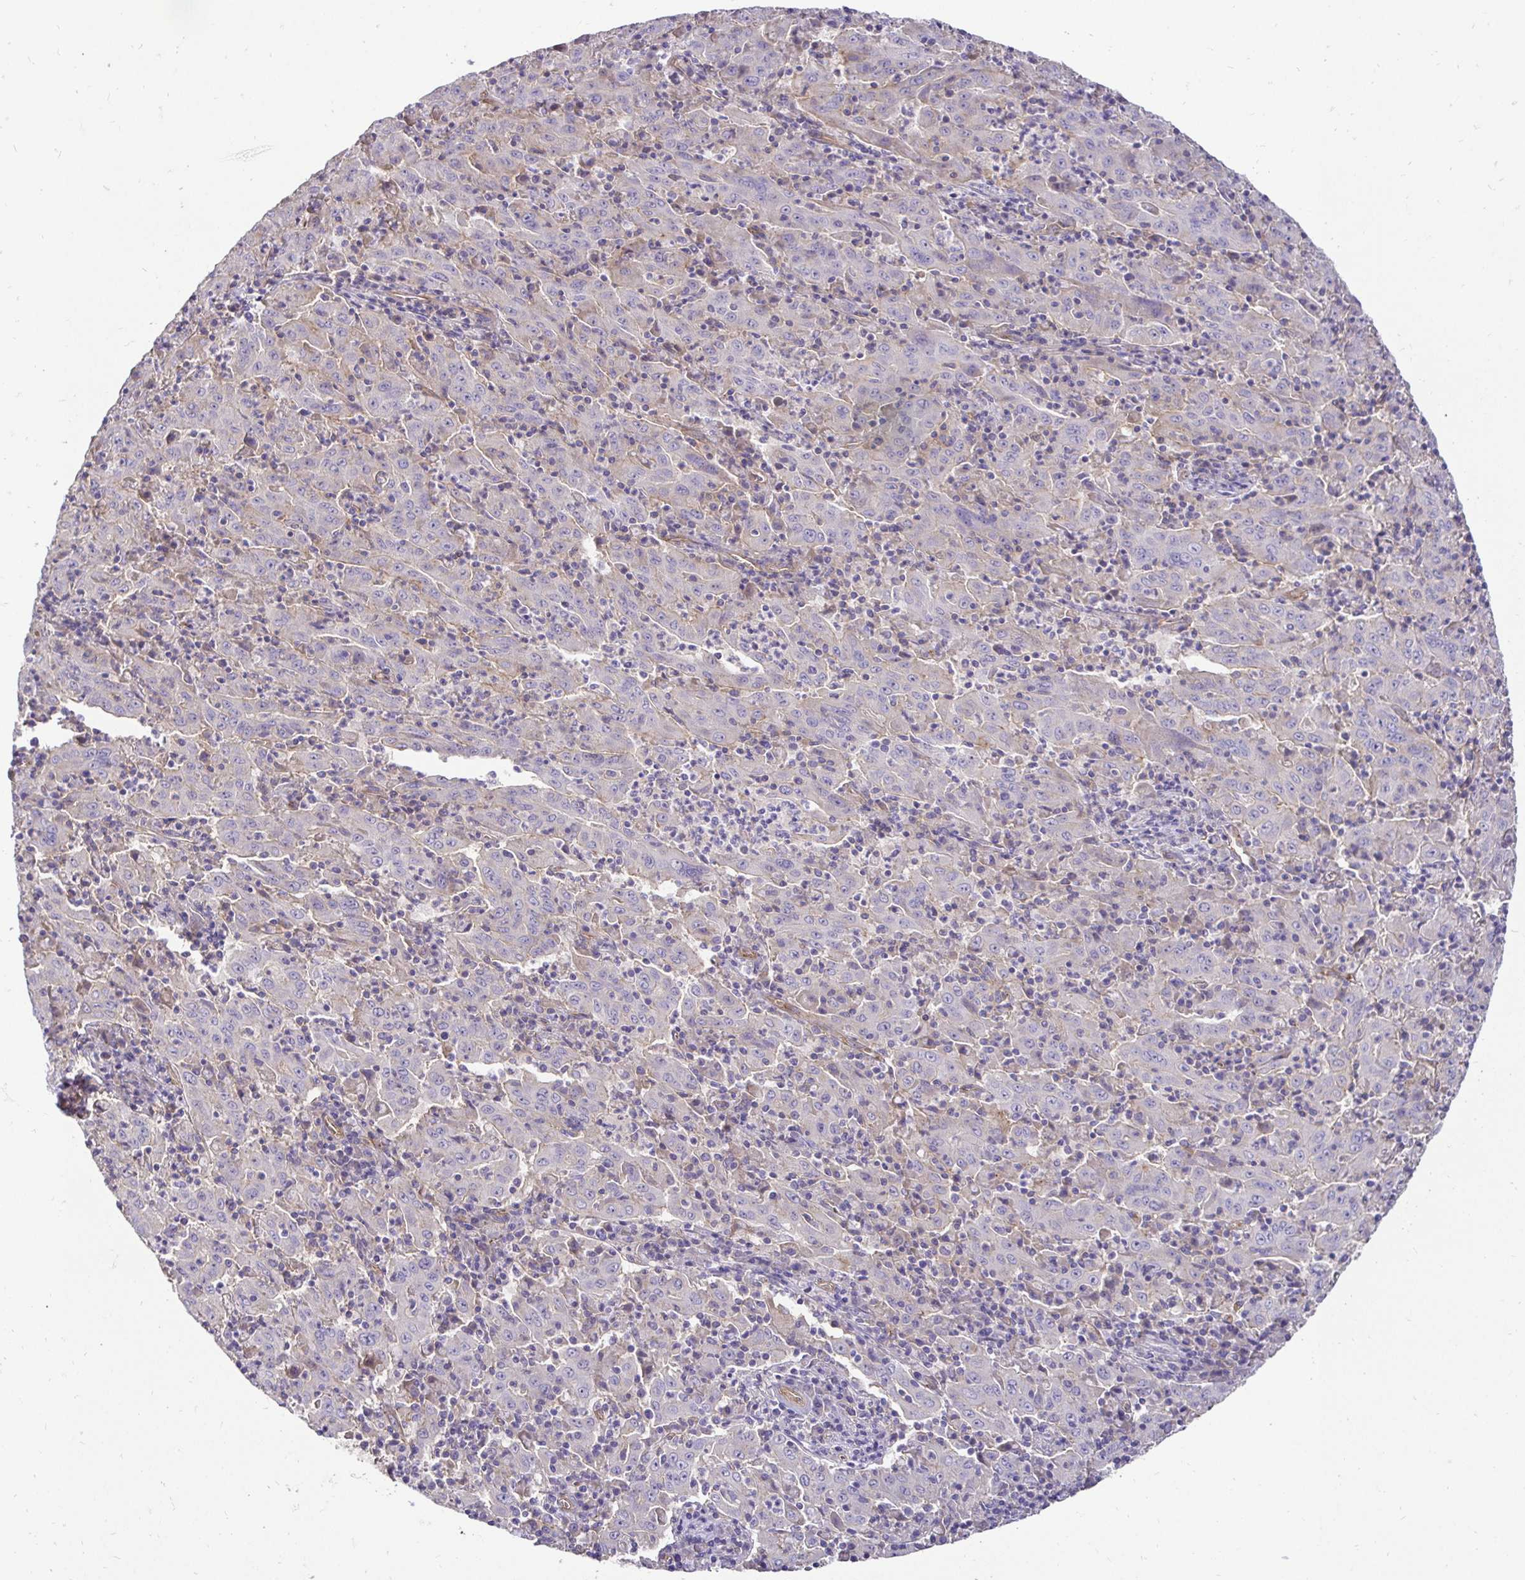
{"staining": {"intensity": "negative", "quantity": "none", "location": "none"}, "tissue": "pancreatic cancer", "cell_type": "Tumor cells", "image_type": "cancer", "snomed": [{"axis": "morphology", "description": "Adenocarcinoma, NOS"}, {"axis": "topography", "description": "Pancreas"}], "caption": "Immunohistochemistry (IHC) micrograph of neoplastic tissue: human pancreatic cancer (adenocarcinoma) stained with DAB shows no significant protein staining in tumor cells.", "gene": "SLC9A1", "patient": {"sex": "male", "age": 63}}